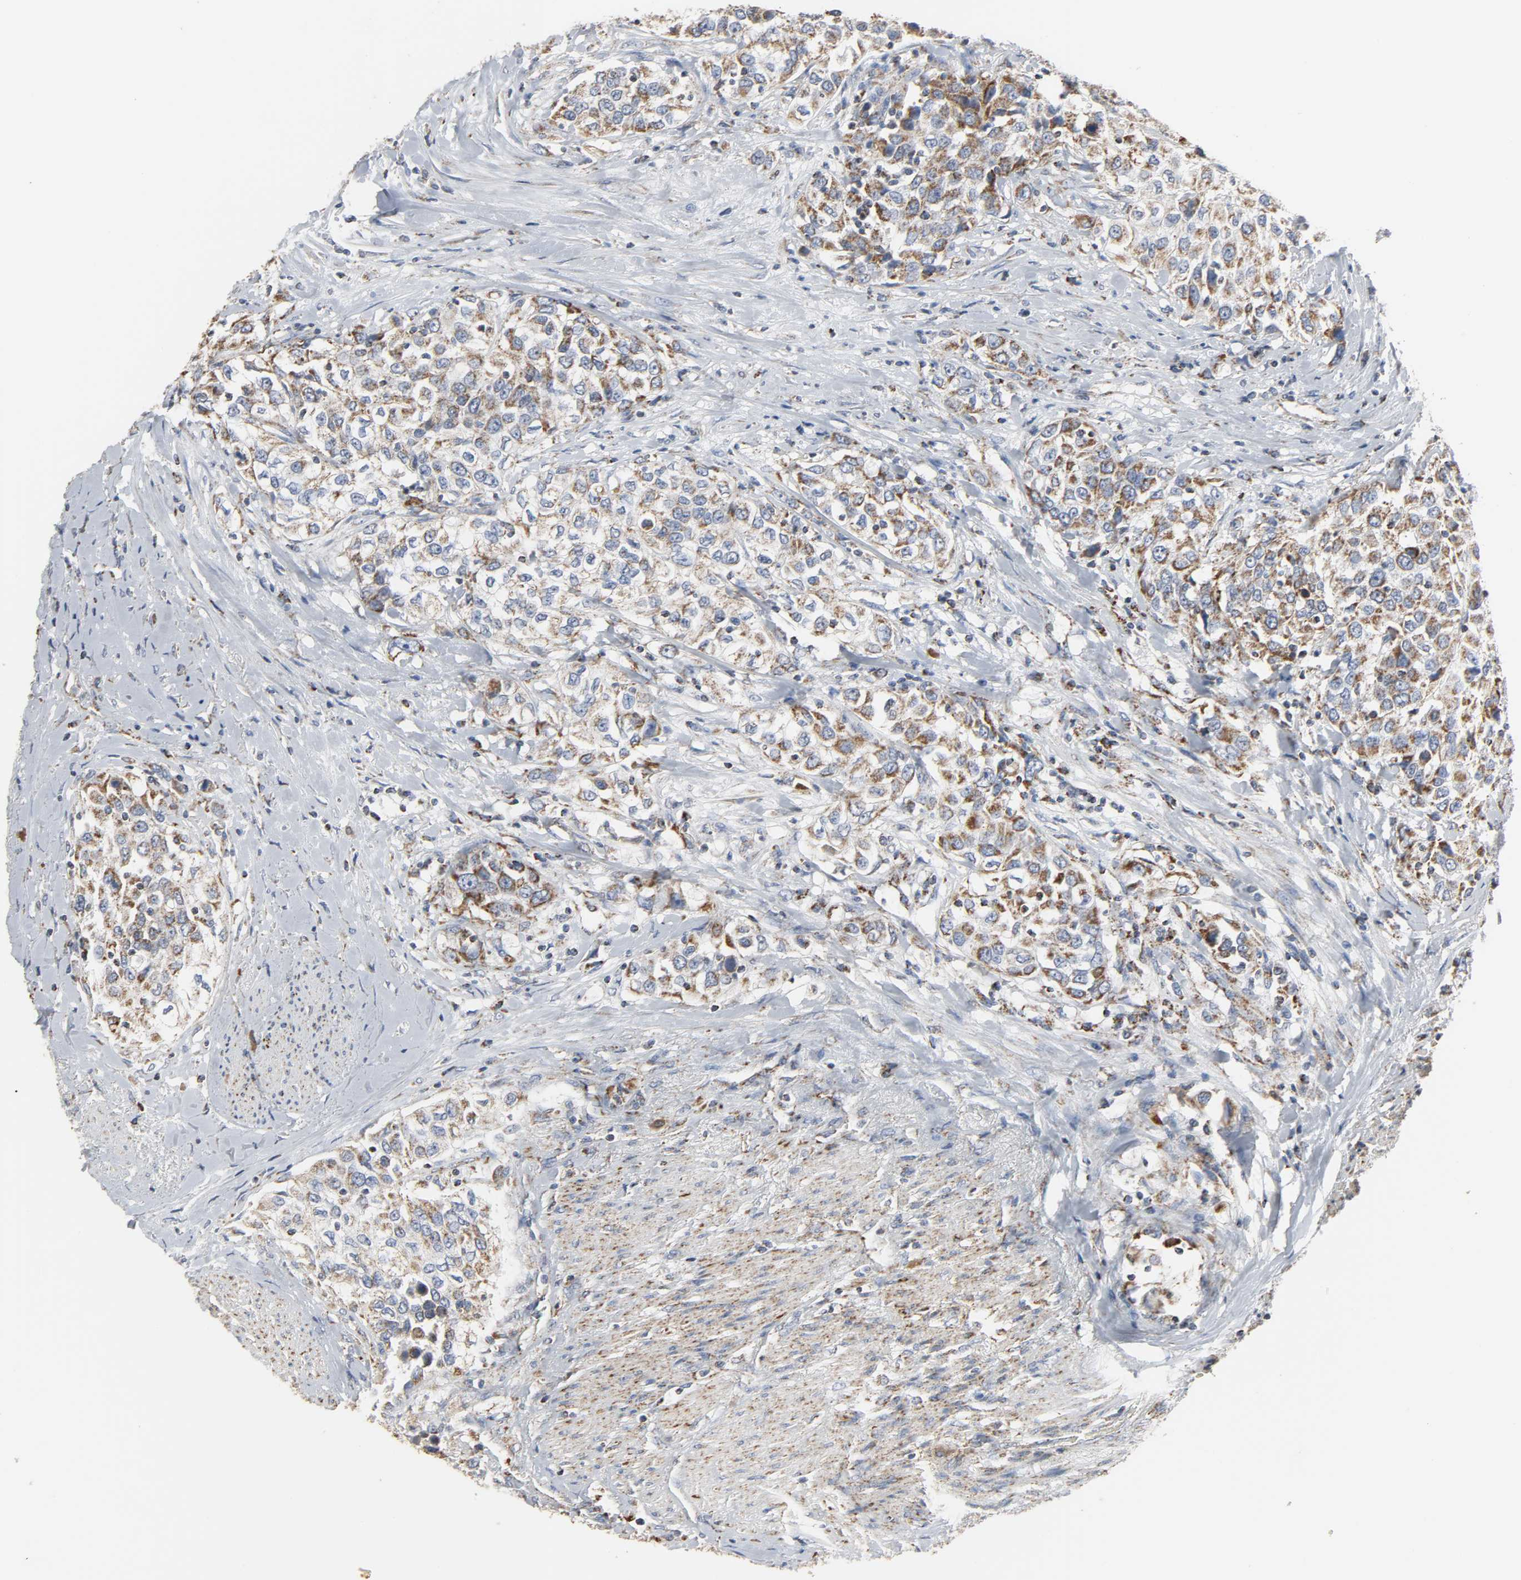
{"staining": {"intensity": "moderate", "quantity": ">75%", "location": "cytoplasmic/membranous"}, "tissue": "urothelial cancer", "cell_type": "Tumor cells", "image_type": "cancer", "snomed": [{"axis": "morphology", "description": "Urothelial carcinoma, High grade"}, {"axis": "topography", "description": "Urinary bladder"}], "caption": "DAB immunohistochemical staining of urothelial carcinoma (high-grade) demonstrates moderate cytoplasmic/membranous protein positivity in approximately >75% of tumor cells.", "gene": "ACAT1", "patient": {"sex": "female", "age": 80}}